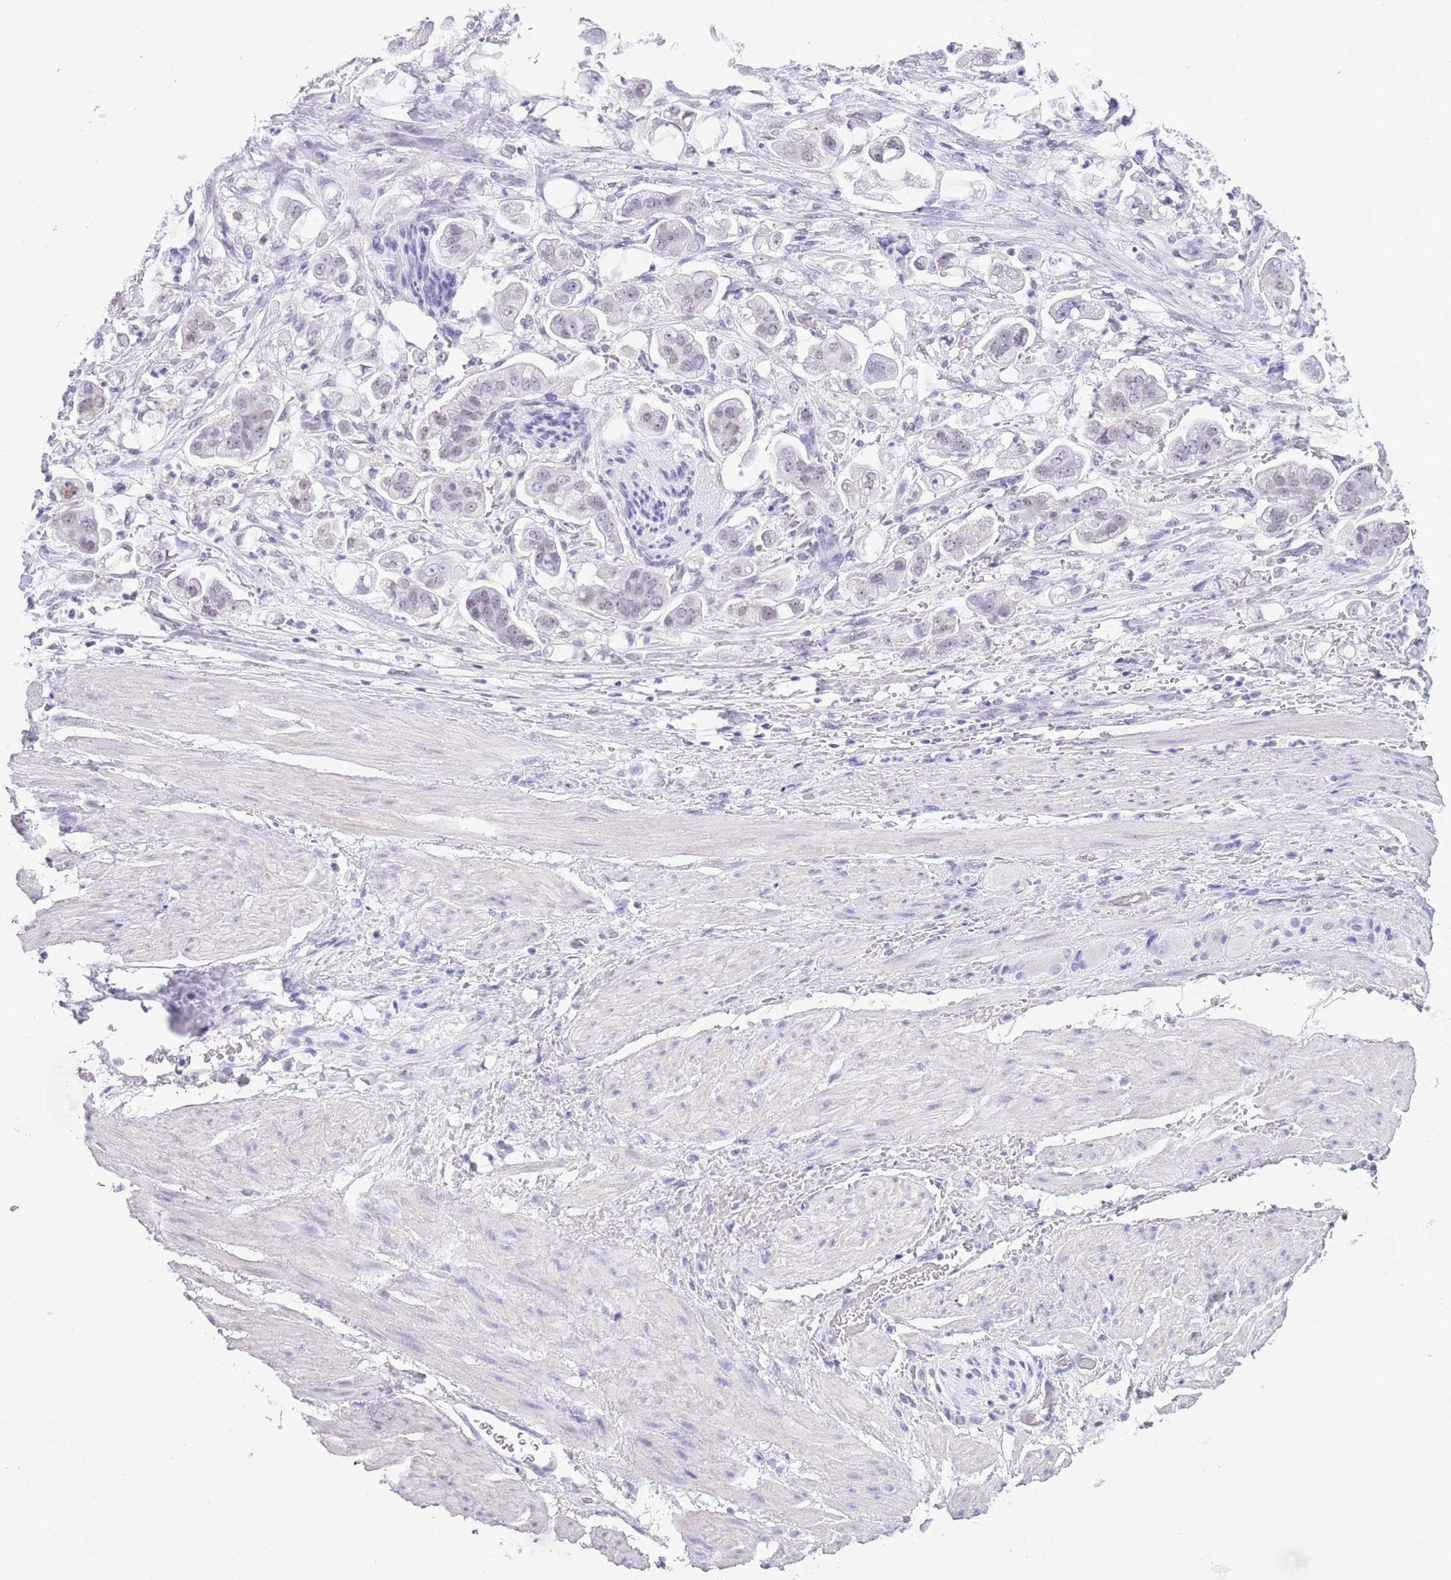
{"staining": {"intensity": "negative", "quantity": "none", "location": "none"}, "tissue": "stomach cancer", "cell_type": "Tumor cells", "image_type": "cancer", "snomed": [{"axis": "morphology", "description": "Adenocarcinoma, NOS"}, {"axis": "topography", "description": "Stomach"}], "caption": "Immunohistochemistry (IHC) image of adenocarcinoma (stomach) stained for a protein (brown), which displays no positivity in tumor cells.", "gene": "PPP1R17", "patient": {"sex": "male", "age": 62}}